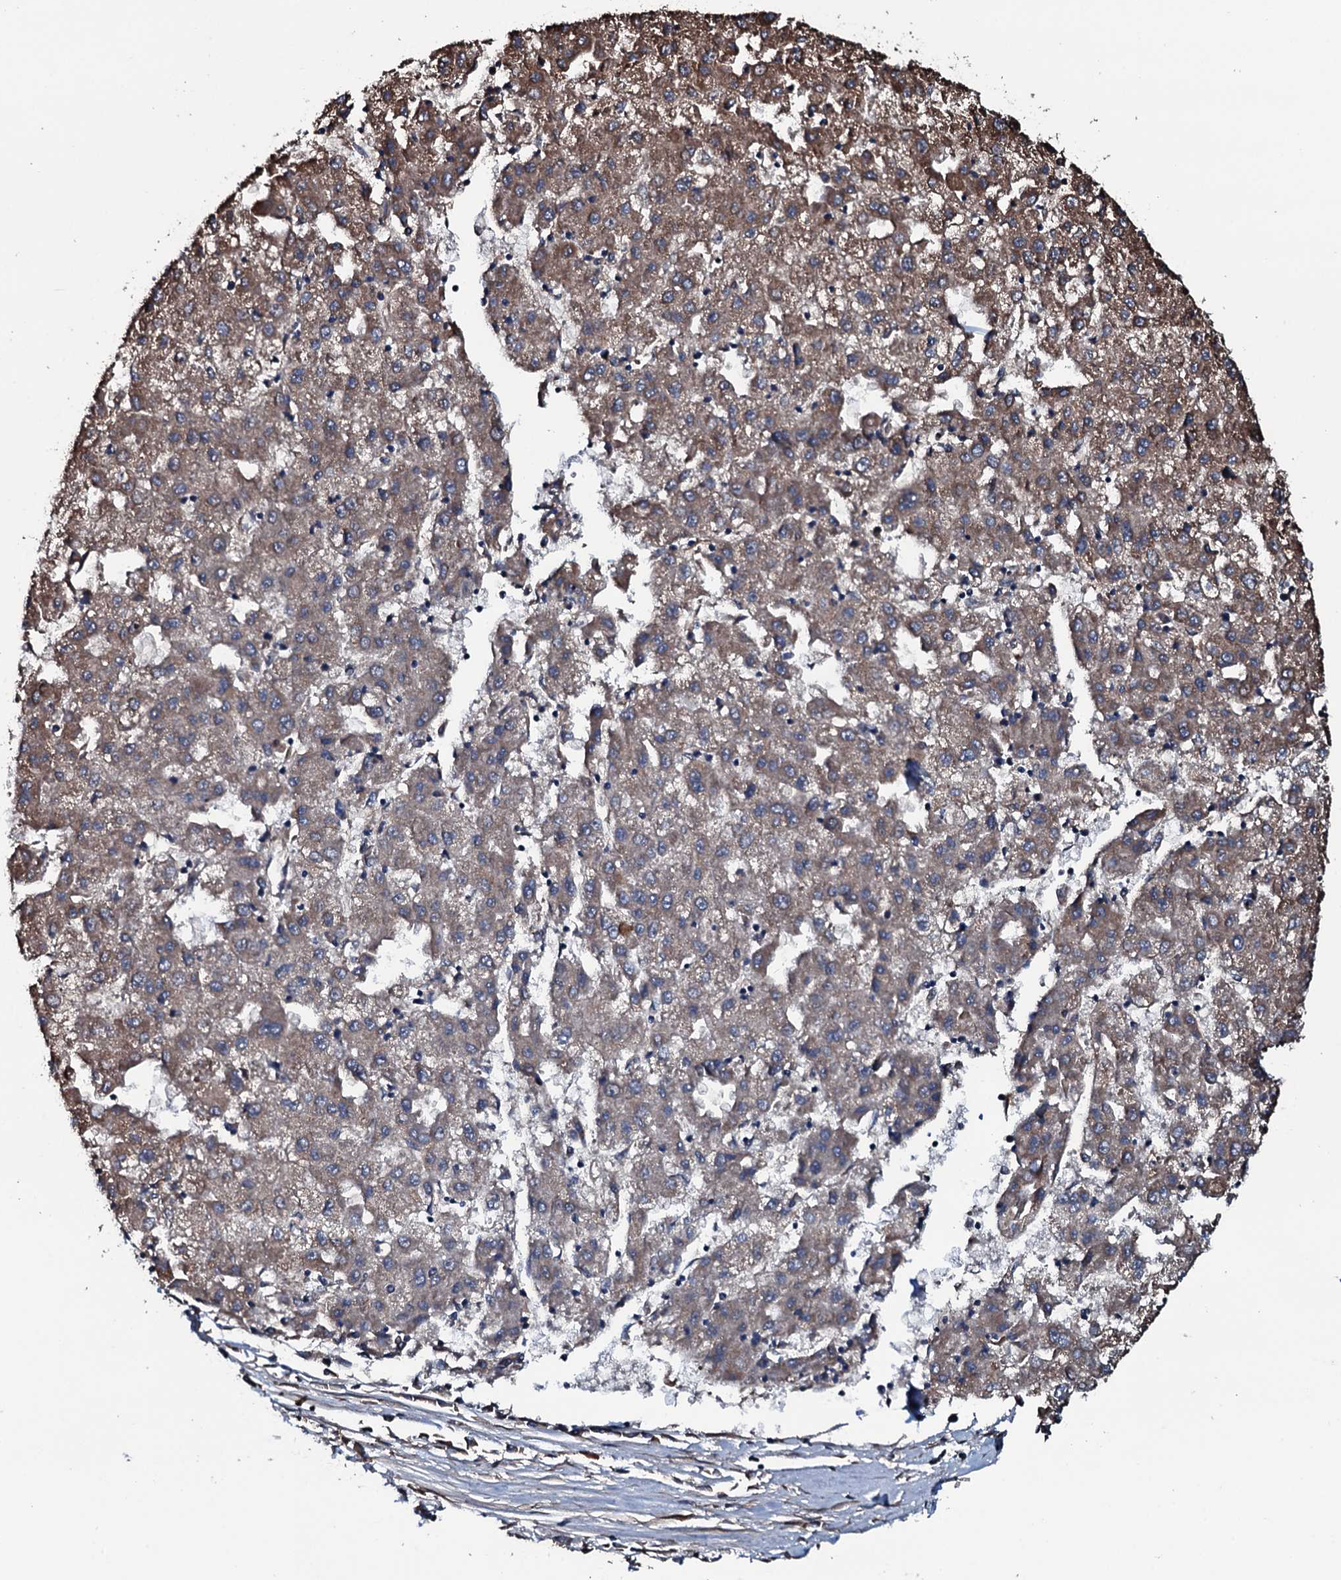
{"staining": {"intensity": "moderate", "quantity": "25%-75%", "location": "cytoplasmic/membranous"}, "tissue": "liver cancer", "cell_type": "Tumor cells", "image_type": "cancer", "snomed": [{"axis": "morphology", "description": "Carcinoma, Hepatocellular, NOS"}, {"axis": "topography", "description": "Liver"}], "caption": "A high-resolution micrograph shows IHC staining of liver cancer (hepatocellular carcinoma), which demonstrates moderate cytoplasmic/membranous positivity in about 25%-75% of tumor cells. The staining is performed using DAB (3,3'-diaminobenzidine) brown chromogen to label protein expression. The nuclei are counter-stained blue using hematoxylin.", "gene": "RAB12", "patient": {"sex": "male", "age": 72}}